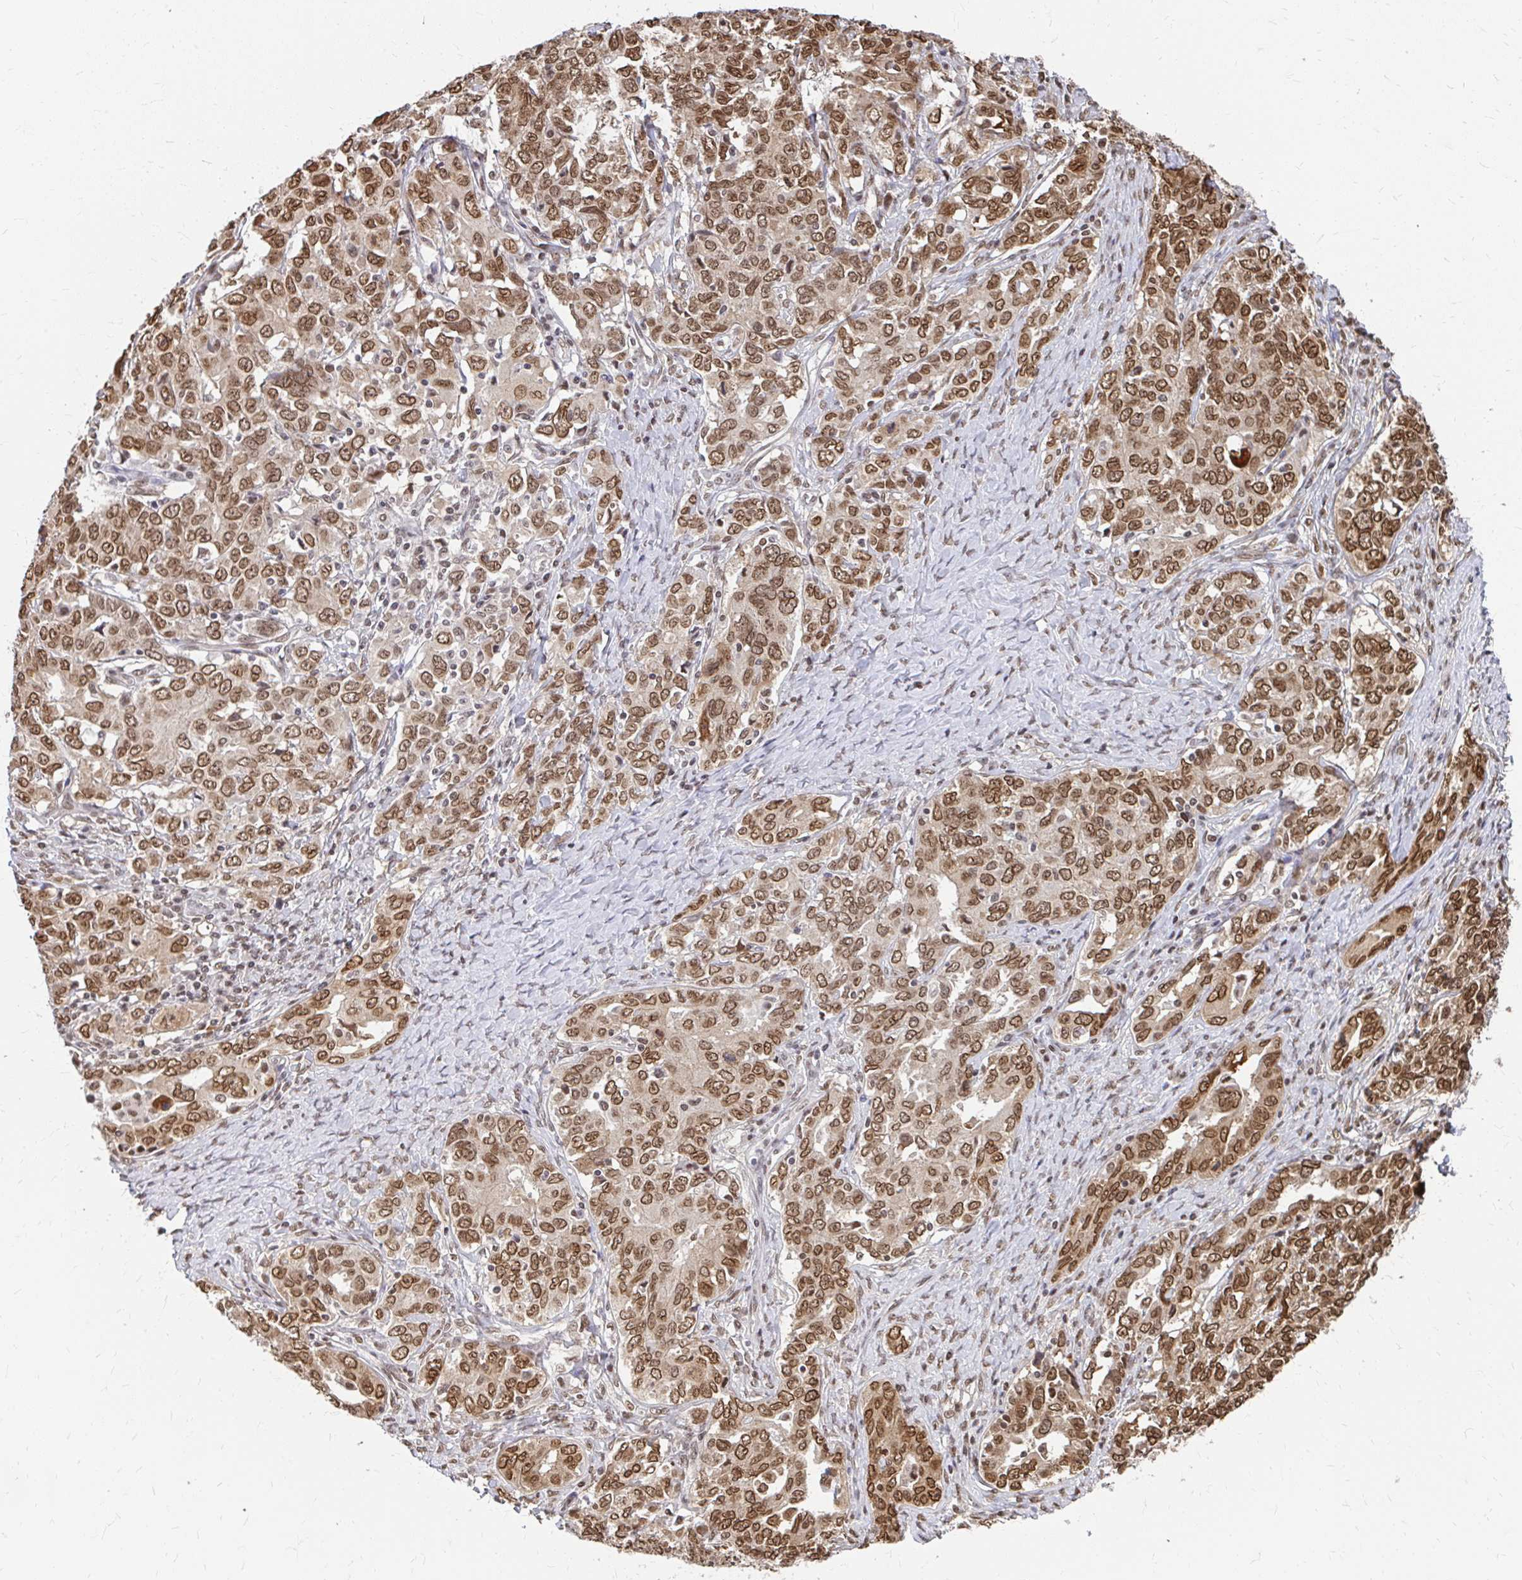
{"staining": {"intensity": "moderate", "quantity": ">75%", "location": "cytoplasmic/membranous,nuclear"}, "tissue": "ovarian cancer", "cell_type": "Tumor cells", "image_type": "cancer", "snomed": [{"axis": "morphology", "description": "Carcinoma, endometroid"}, {"axis": "topography", "description": "Ovary"}], "caption": "Protein analysis of ovarian cancer (endometroid carcinoma) tissue exhibits moderate cytoplasmic/membranous and nuclear staining in approximately >75% of tumor cells. Using DAB (3,3'-diaminobenzidine) (brown) and hematoxylin (blue) stains, captured at high magnification using brightfield microscopy.", "gene": "XPO1", "patient": {"sex": "female", "age": 62}}